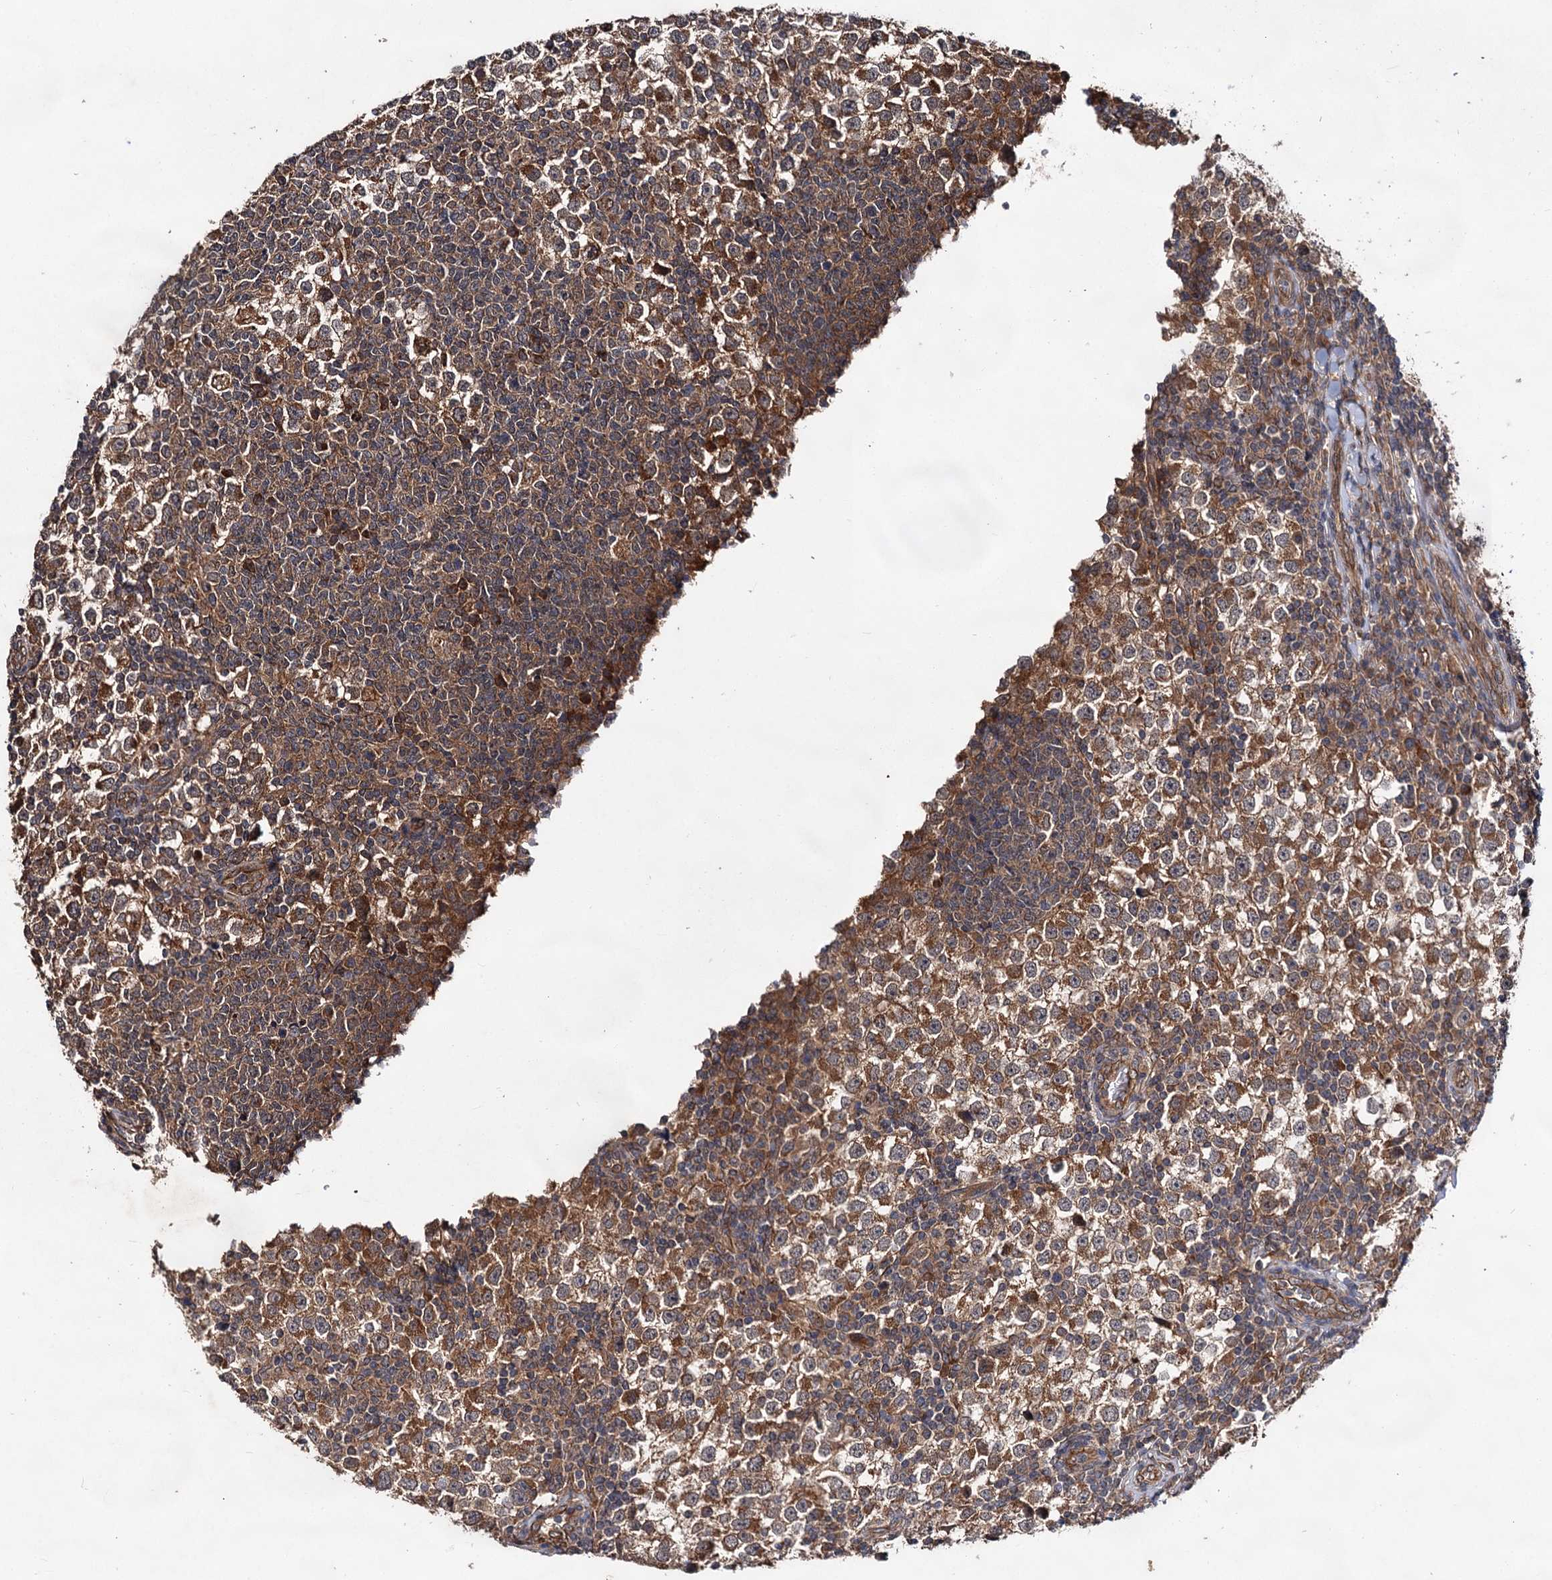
{"staining": {"intensity": "moderate", "quantity": ">75%", "location": "cytoplasmic/membranous"}, "tissue": "testis cancer", "cell_type": "Tumor cells", "image_type": "cancer", "snomed": [{"axis": "morphology", "description": "Seminoma, NOS"}, {"axis": "topography", "description": "Testis"}], "caption": "Brown immunohistochemical staining in human testis cancer reveals moderate cytoplasmic/membranous expression in approximately >75% of tumor cells.", "gene": "TEX9", "patient": {"sex": "male", "age": 65}}